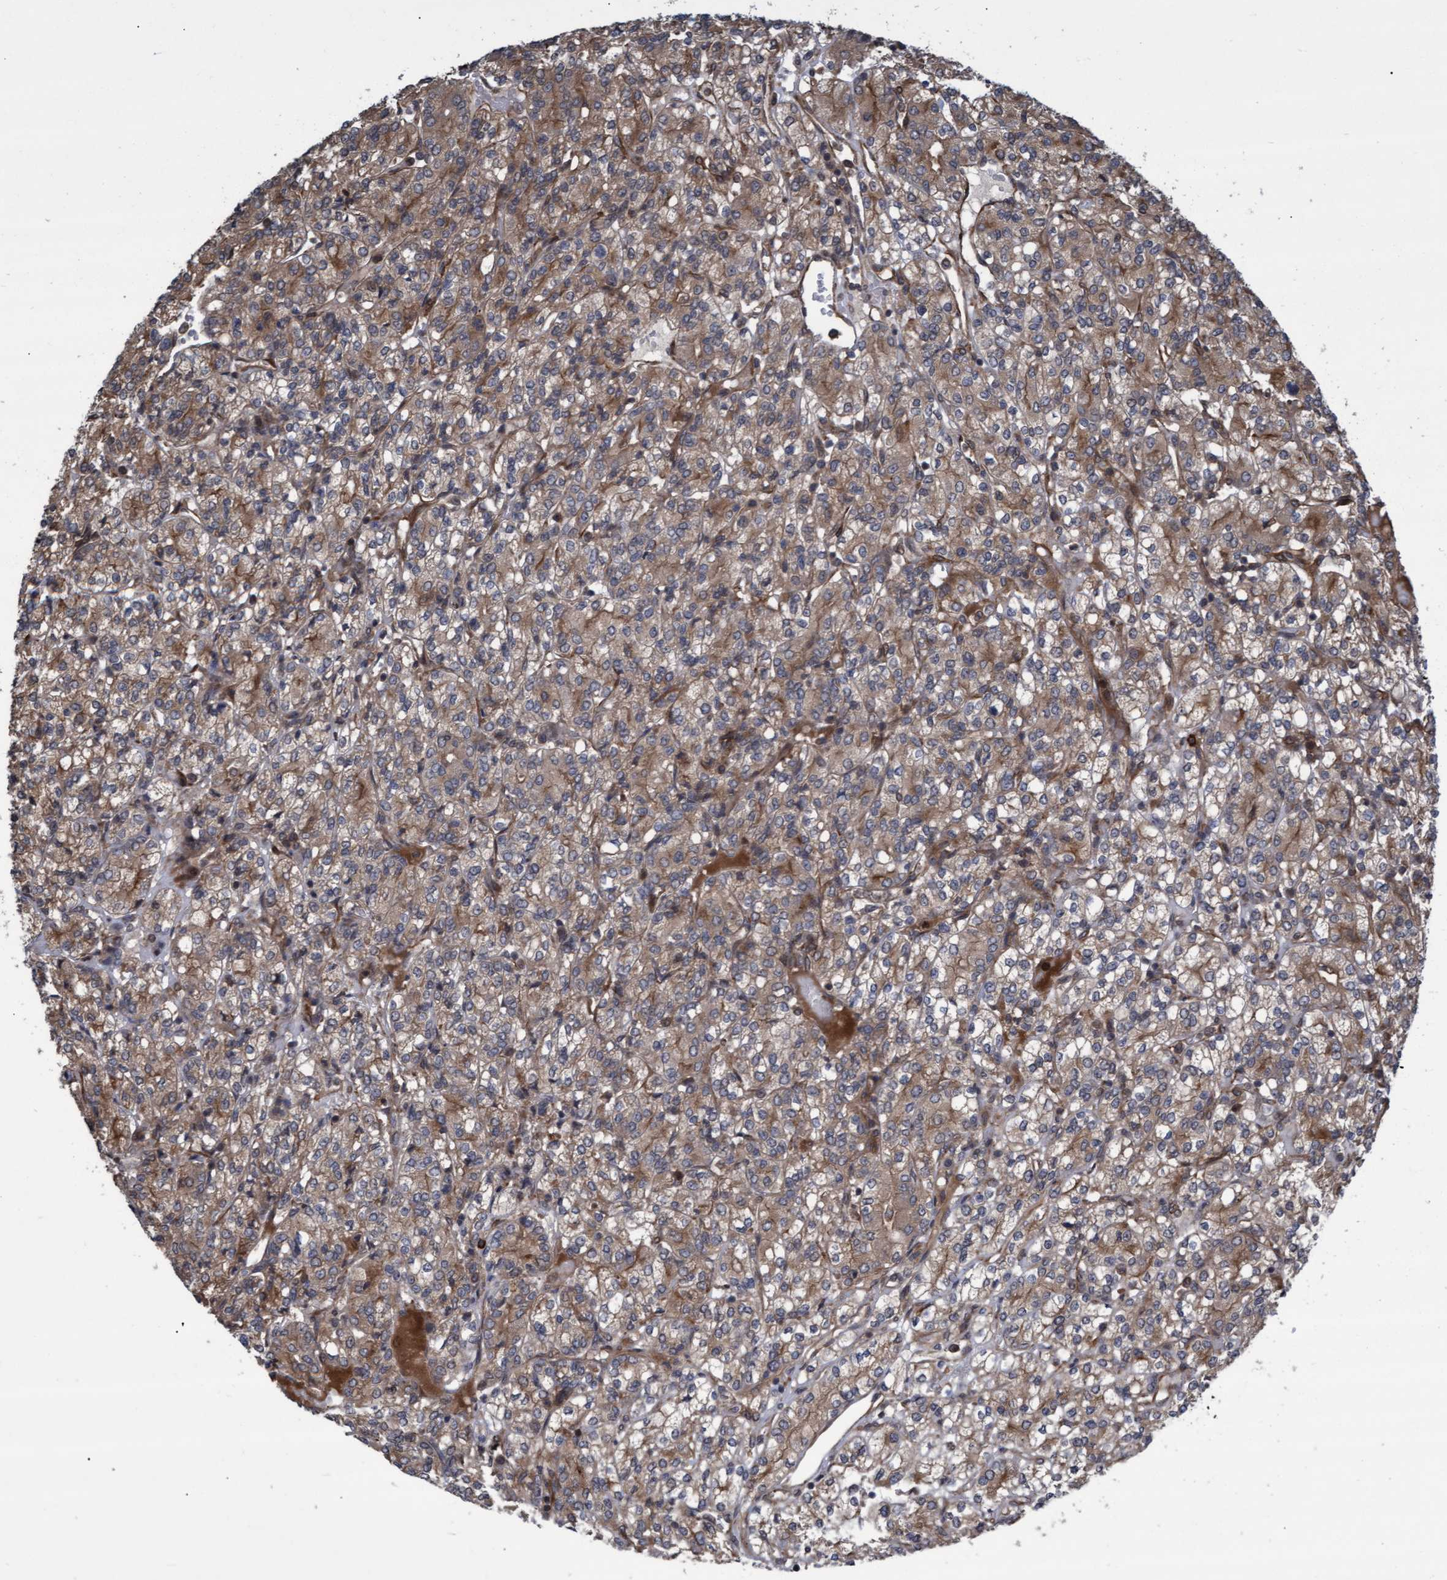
{"staining": {"intensity": "moderate", "quantity": ">75%", "location": "cytoplasmic/membranous"}, "tissue": "renal cancer", "cell_type": "Tumor cells", "image_type": "cancer", "snomed": [{"axis": "morphology", "description": "Adenocarcinoma, NOS"}, {"axis": "topography", "description": "Kidney"}], "caption": "Renal cancer (adenocarcinoma) stained for a protein (brown) demonstrates moderate cytoplasmic/membranous positive positivity in approximately >75% of tumor cells.", "gene": "TNFRSF10B", "patient": {"sex": "male", "age": 77}}